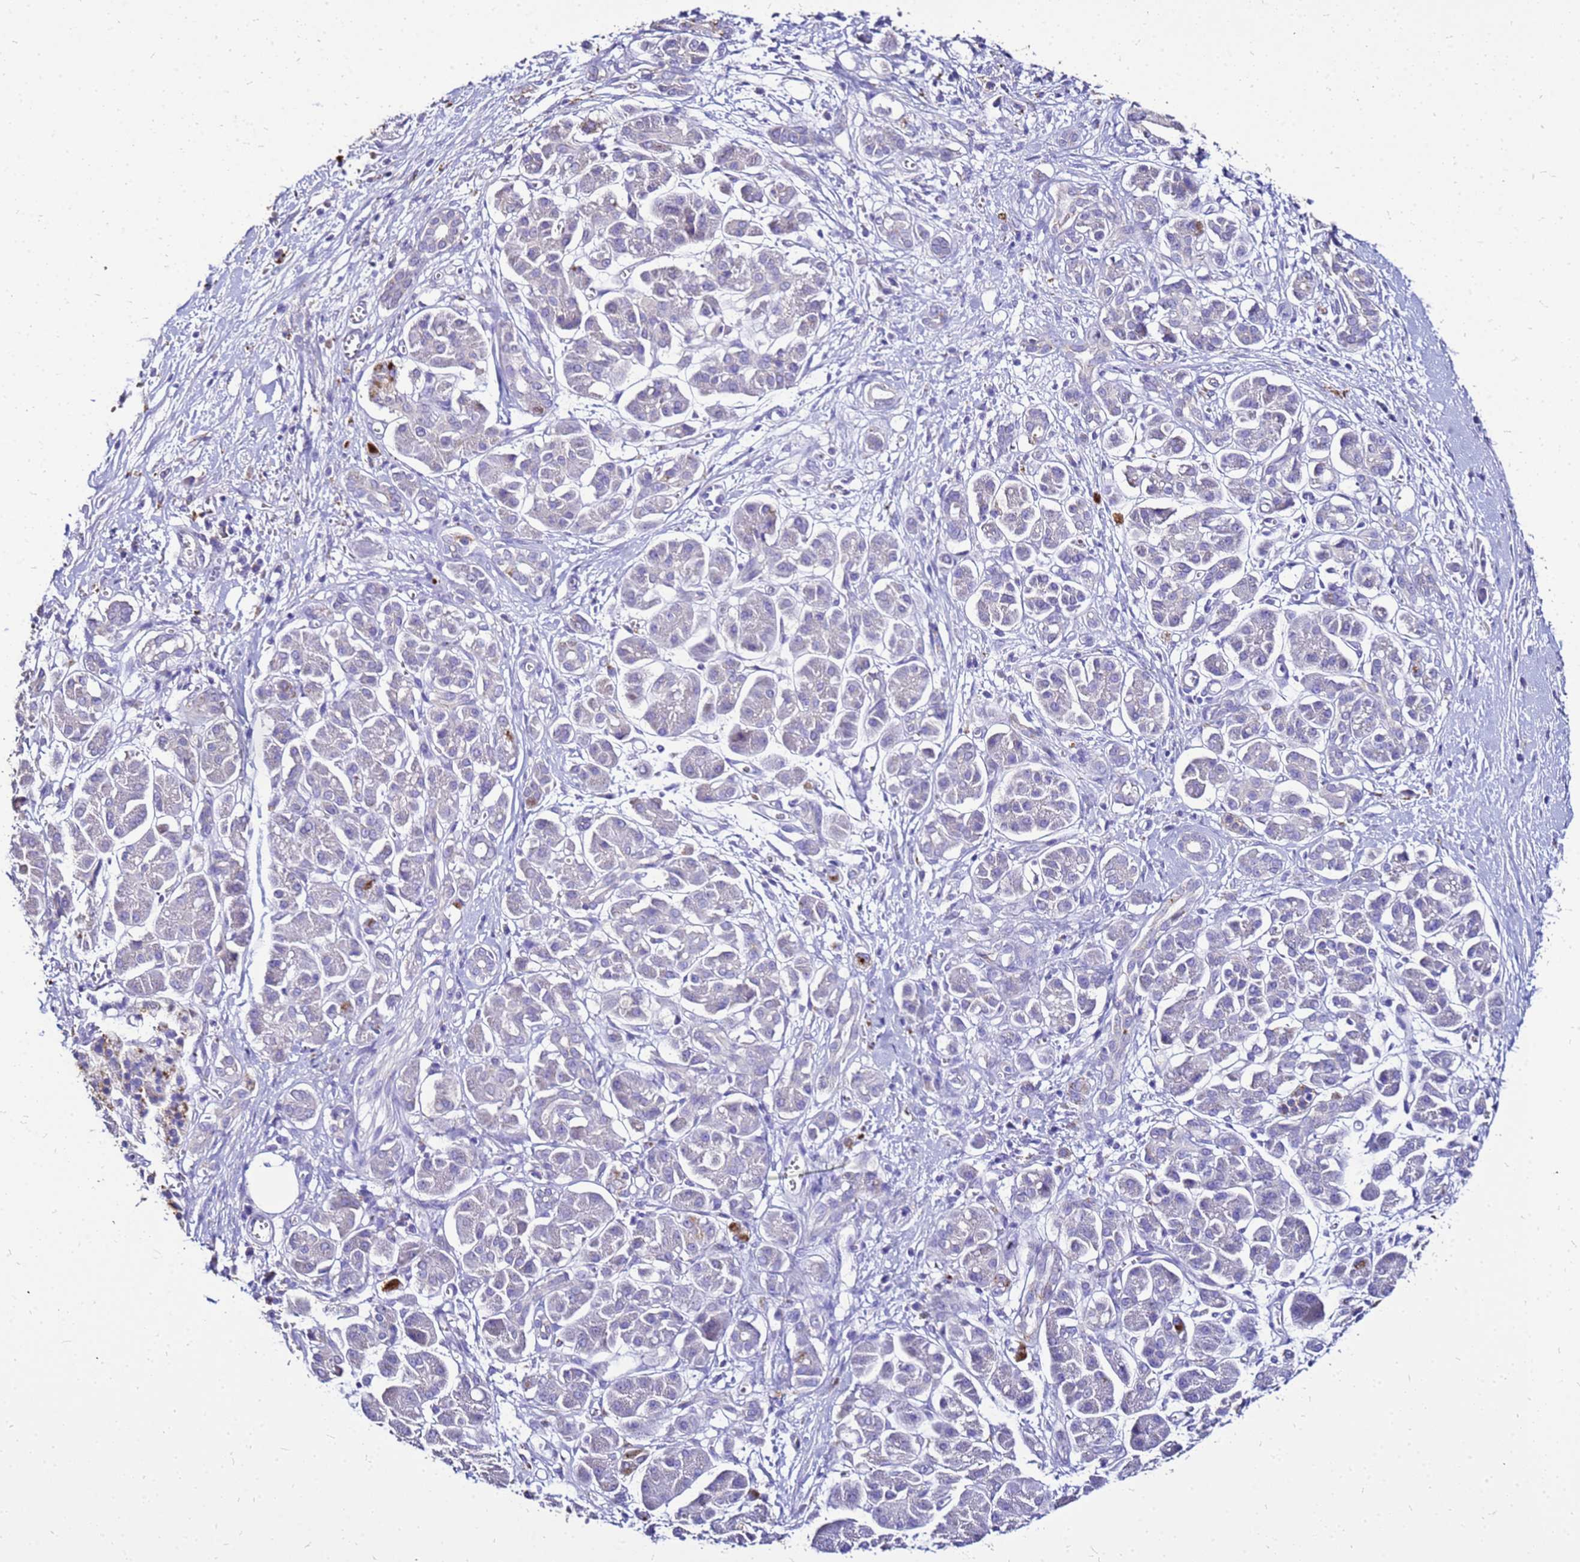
{"staining": {"intensity": "negative", "quantity": "none", "location": "none"}, "tissue": "pancreatic cancer", "cell_type": "Tumor cells", "image_type": "cancer", "snomed": [{"axis": "morphology", "description": "Adenocarcinoma, NOS"}, {"axis": "topography", "description": "Pancreas"}], "caption": "A high-resolution micrograph shows immunohistochemistry staining of pancreatic cancer, which reveals no significant staining in tumor cells. (Immunohistochemistry (ihc), brightfield microscopy, high magnification).", "gene": "S100A2", "patient": {"sex": "male", "age": 78}}